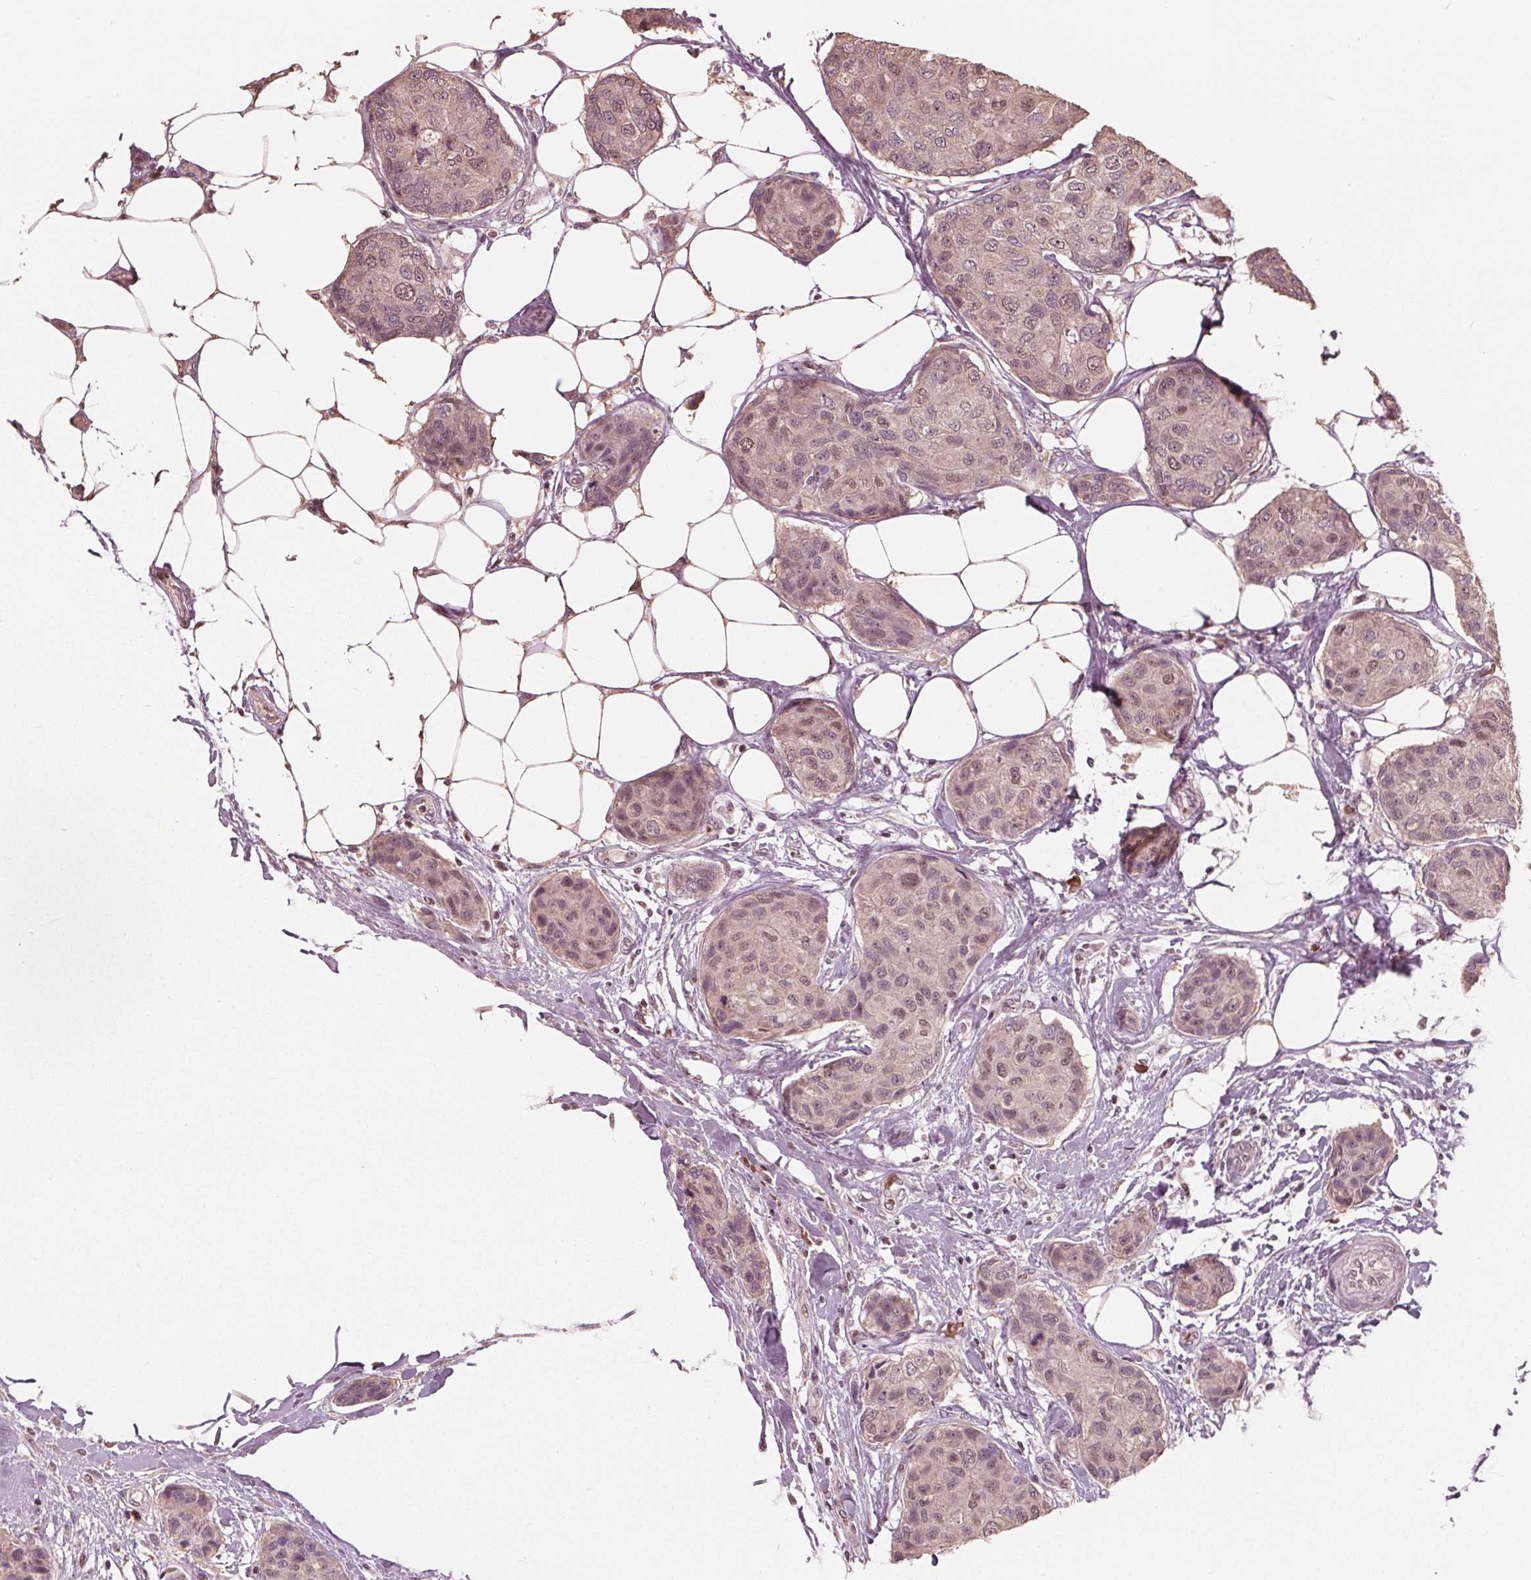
{"staining": {"intensity": "weak", "quantity": "<25%", "location": "nuclear"}, "tissue": "breast cancer", "cell_type": "Tumor cells", "image_type": "cancer", "snomed": [{"axis": "morphology", "description": "Duct carcinoma"}, {"axis": "topography", "description": "Breast"}], "caption": "Immunohistochemistry (IHC) photomicrograph of neoplastic tissue: human invasive ductal carcinoma (breast) stained with DAB (3,3'-diaminobenzidine) reveals no significant protein expression in tumor cells.", "gene": "HIRIP3", "patient": {"sex": "female", "age": 80}}